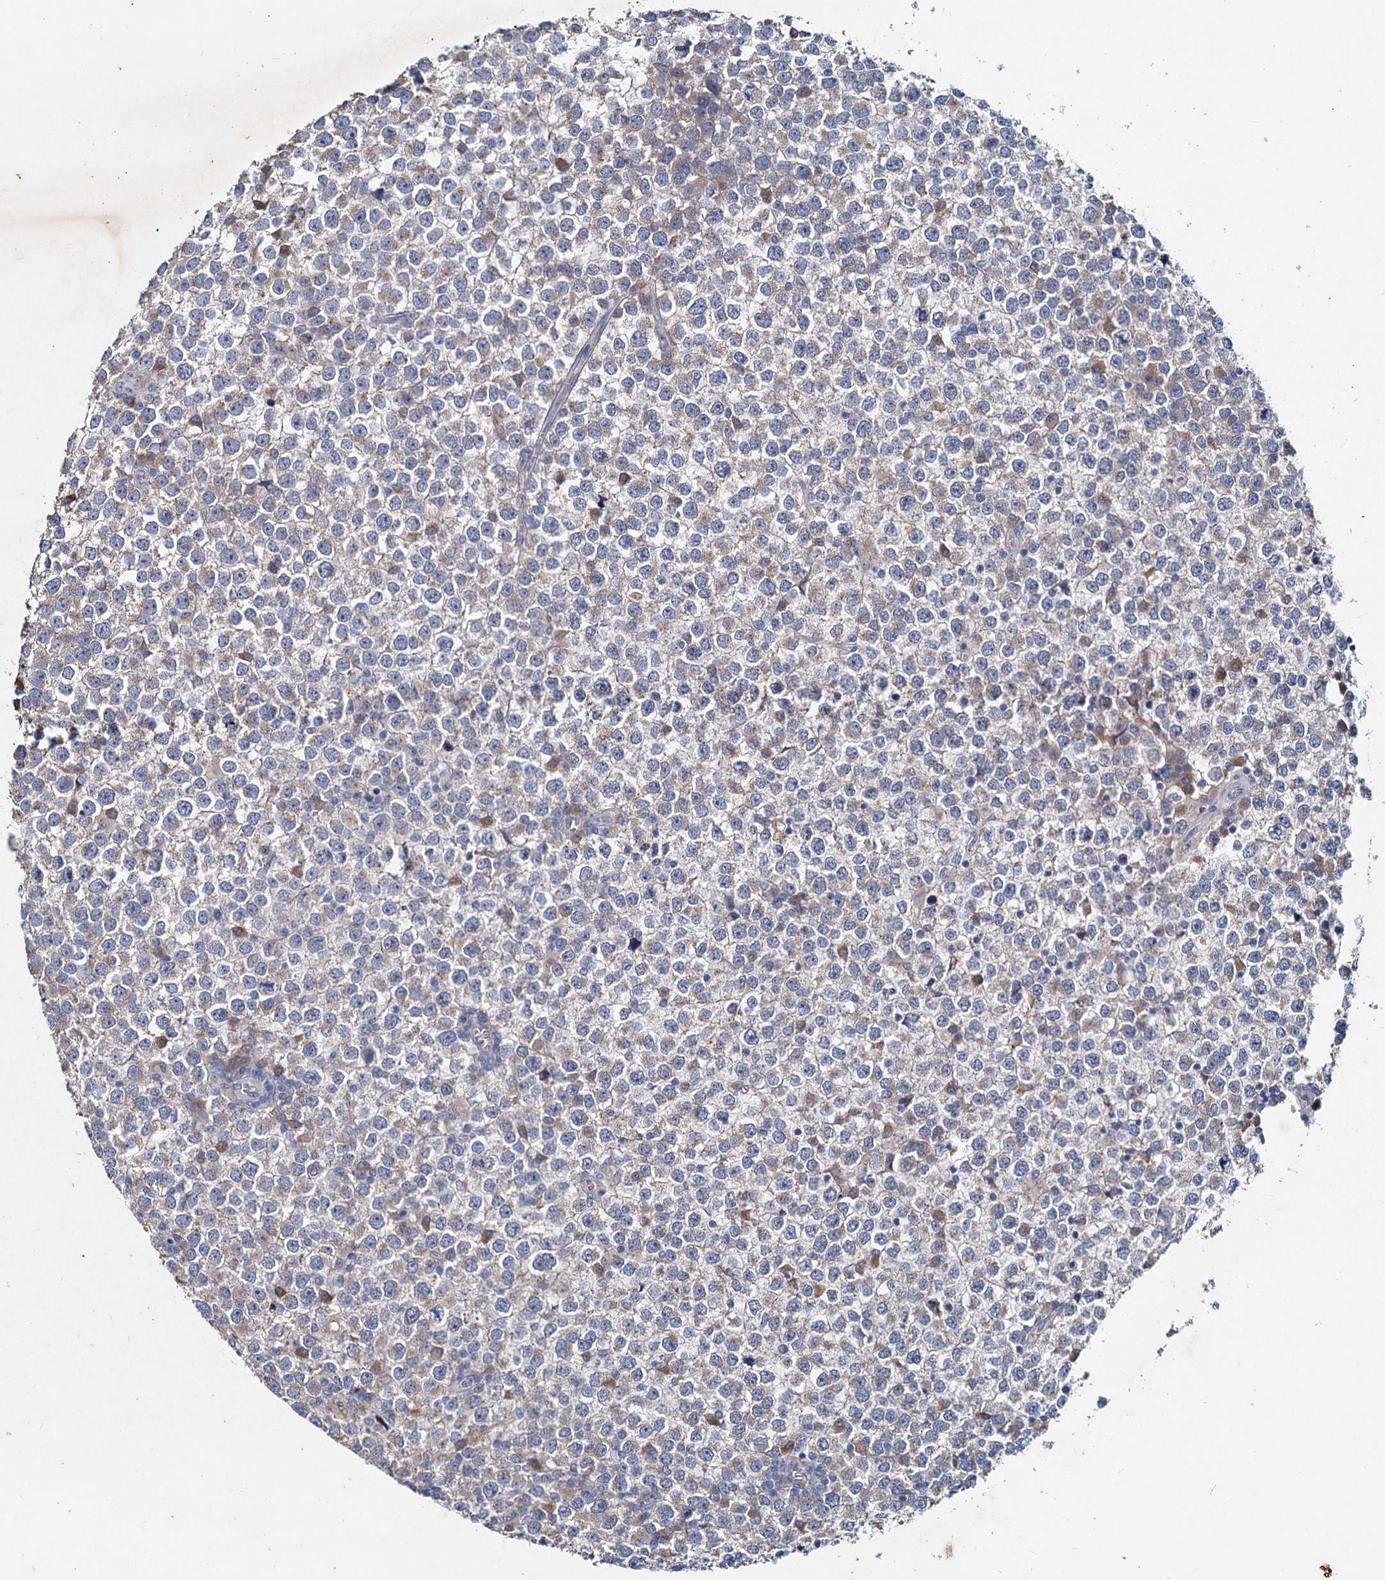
{"staining": {"intensity": "weak", "quantity": "<25%", "location": "cytoplasmic/membranous"}, "tissue": "testis cancer", "cell_type": "Tumor cells", "image_type": "cancer", "snomed": [{"axis": "morphology", "description": "Seminoma, NOS"}, {"axis": "topography", "description": "Testis"}], "caption": "Micrograph shows no protein positivity in tumor cells of testis seminoma tissue. (DAB IHC, high magnification).", "gene": "TMX2", "patient": {"sex": "male", "age": 65}}